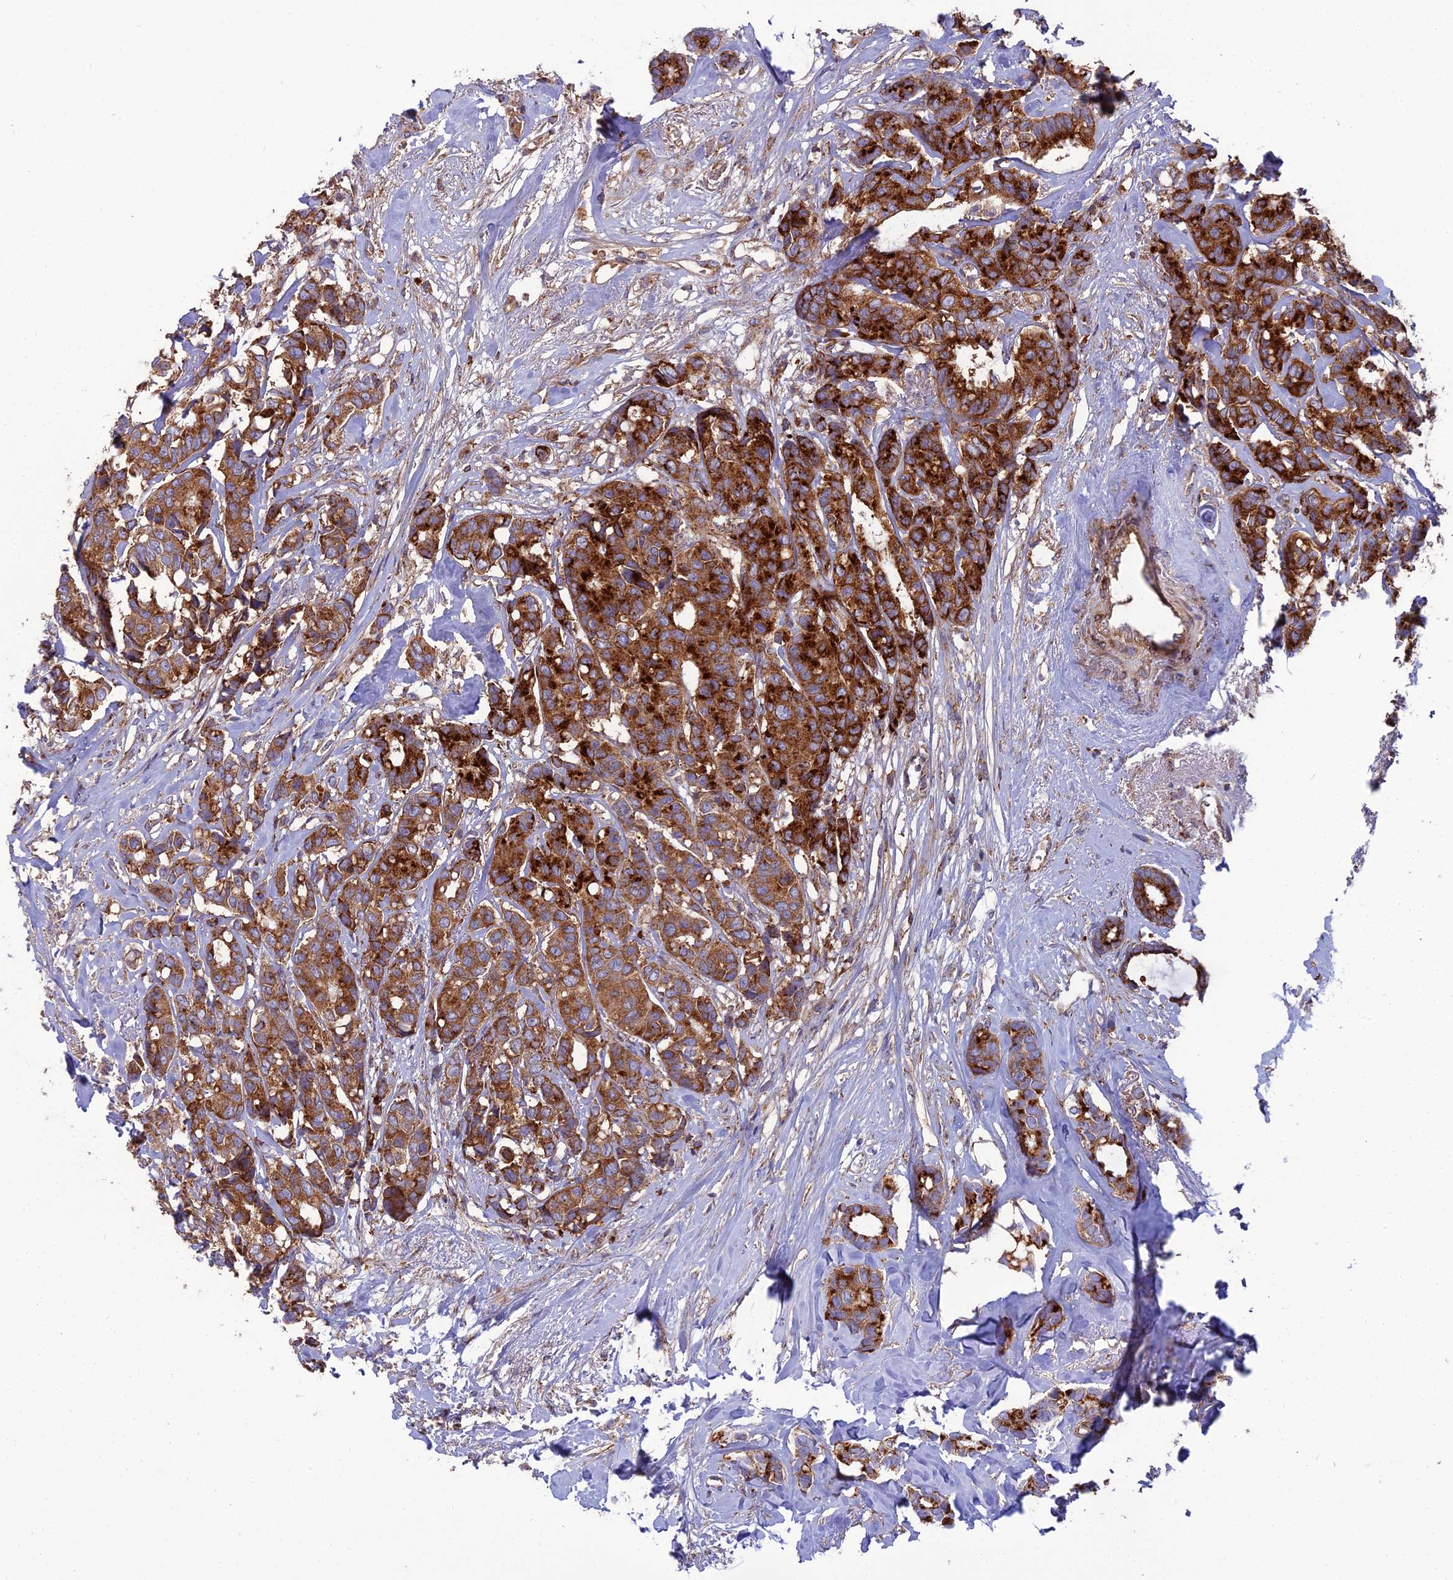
{"staining": {"intensity": "strong", "quantity": ">75%", "location": "cytoplasmic/membranous"}, "tissue": "breast cancer", "cell_type": "Tumor cells", "image_type": "cancer", "snomed": [{"axis": "morphology", "description": "Duct carcinoma"}, {"axis": "topography", "description": "Breast"}], "caption": "This micrograph reveals breast cancer stained with immunohistochemistry (IHC) to label a protein in brown. The cytoplasmic/membranous of tumor cells show strong positivity for the protein. Nuclei are counter-stained blue.", "gene": "LNPEP", "patient": {"sex": "female", "age": 87}}